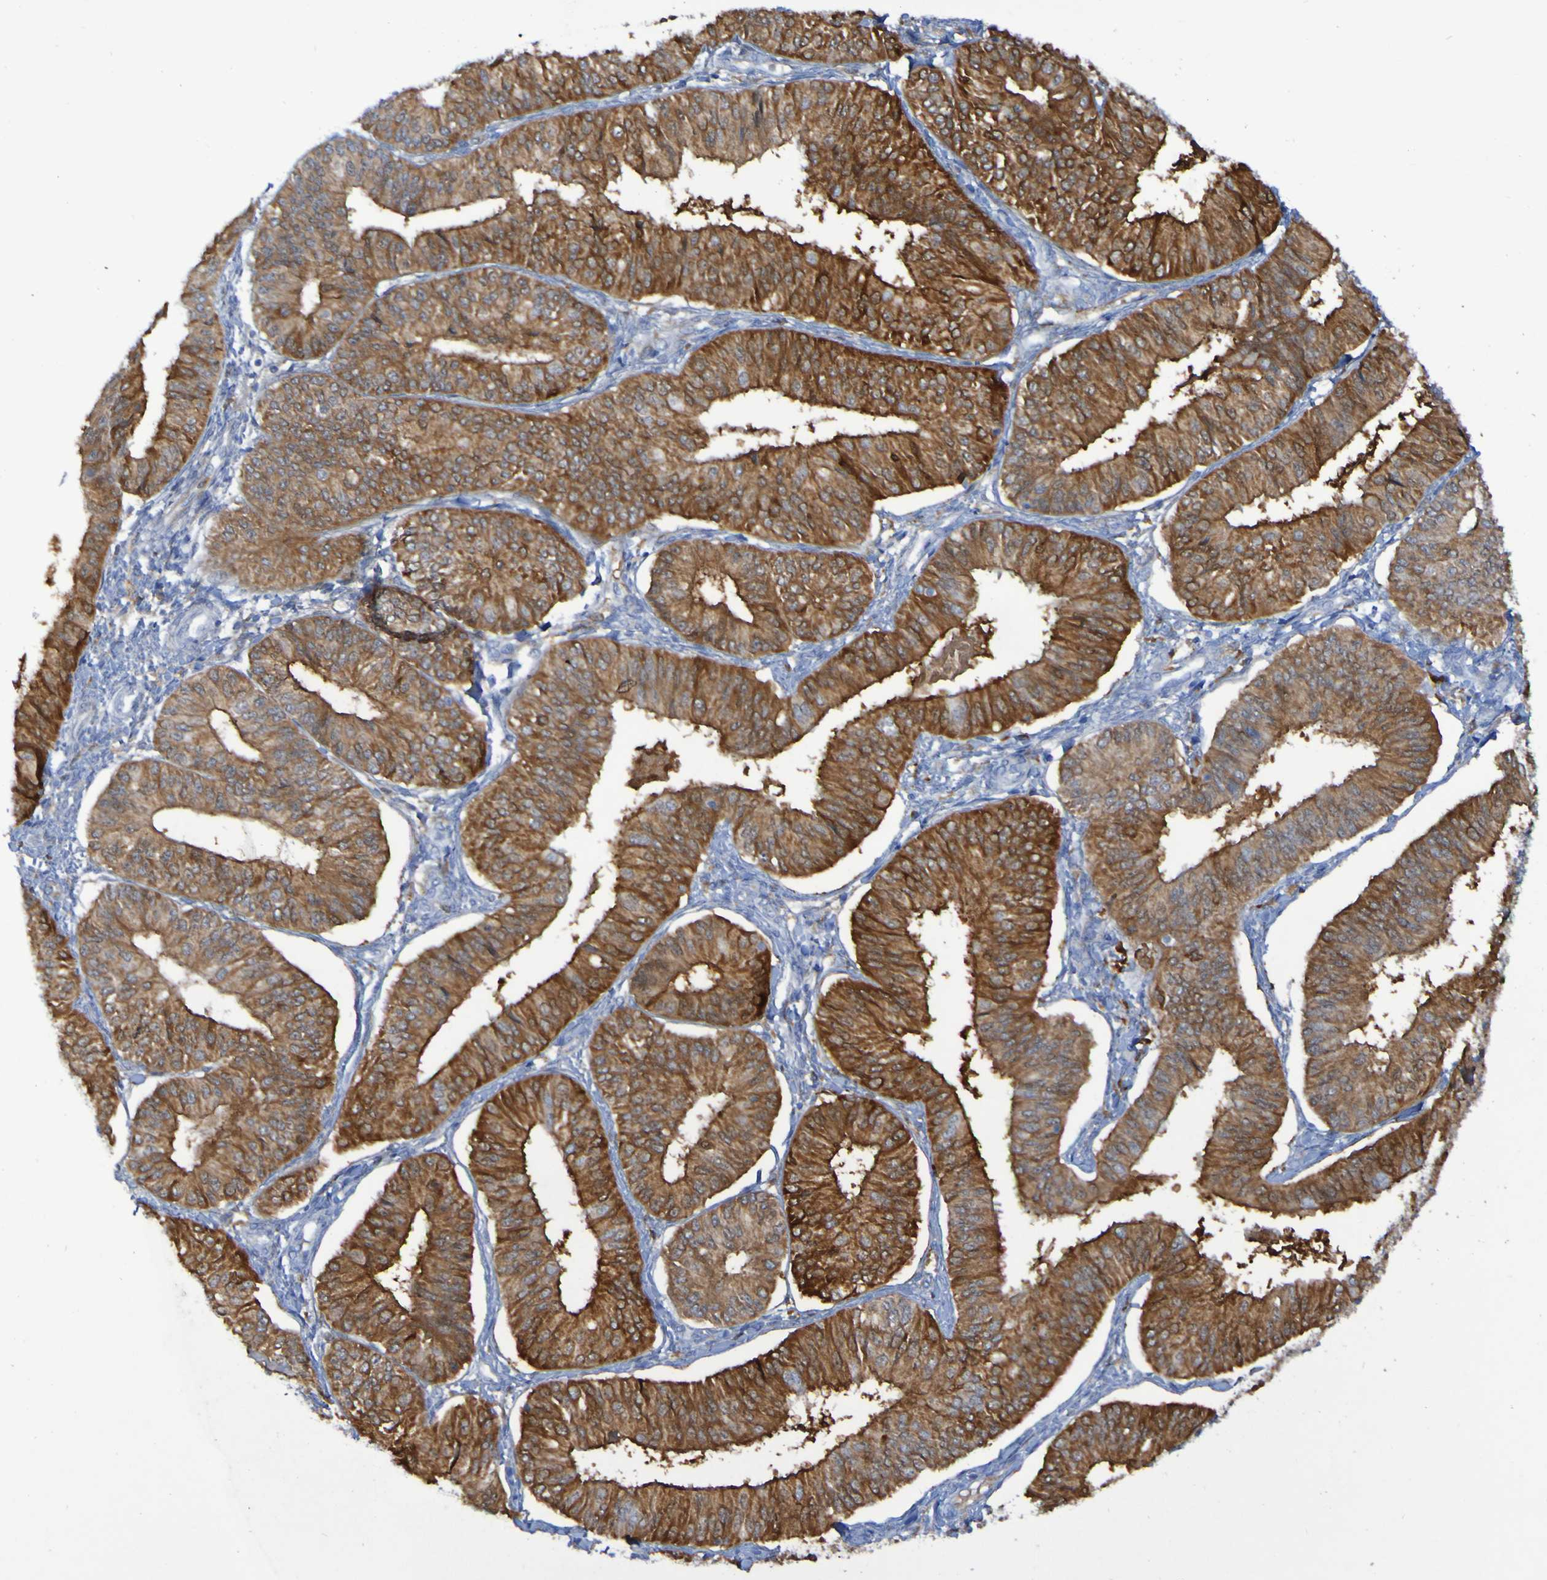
{"staining": {"intensity": "moderate", "quantity": ">75%", "location": "cytoplasmic/membranous"}, "tissue": "endometrial cancer", "cell_type": "Tumor cells", "image_type": "cancer", "snomed": [{"axis": "morphology", "description": "Adenocarcinoma, NOS"}, {"axis": "topography", "description": "Endometrium"}], "caption": "Endometrial cancer stained with DAB immunohistochemistry displays medium levels of moderate cytoplasmic/membranous staining in about >75% of tumor cells.", "gene": "MPPE1", "patient": {"sex": "female", "age": 58}}